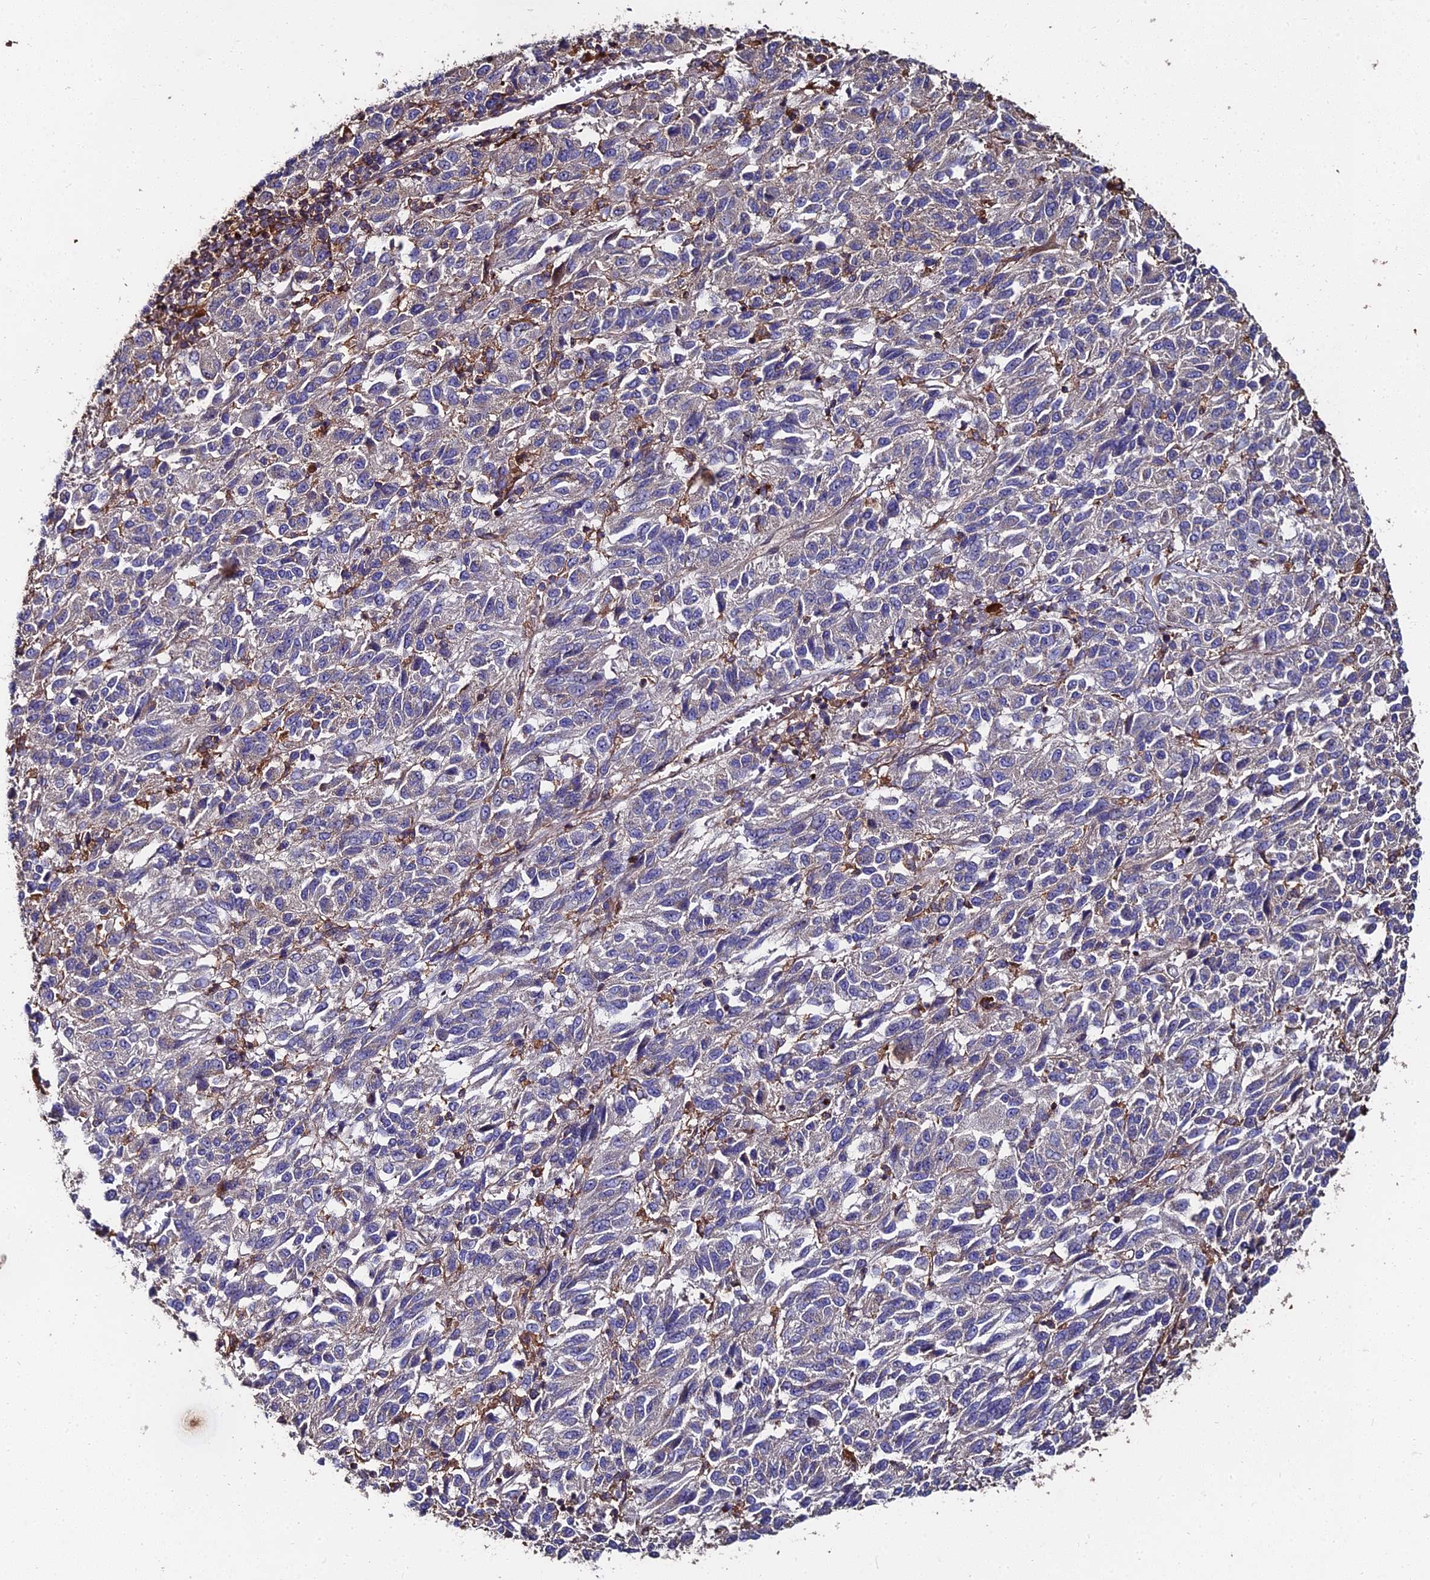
{"staining": {"intensity": "negative", "quantity": "none", "location": "none"}, "tissue": "melanoma", "cell_type": "Tumor cells", "image_type": "cancer", "snomed": [{"axis": "morphology", "description": "Malignant melanoma, Metastatic site"}, {"axis": "topography", "description": "Lung"}], "caption": "Immunohistochemistry (IHC) photomicrograph of neoplastic tissue: melanoma stained with DAB (3,3'-diaminobenzidine) shows no significant protein expression in tumor cells. (Stains: DAB (3,3'-diaminobenzidine) immunohistochemistry with hematoxylin counter stain, Microscopy: brightfield microscopy at high magnification).", "gene": "EXT1", "patient": {"sex": "male", "age": 64}}